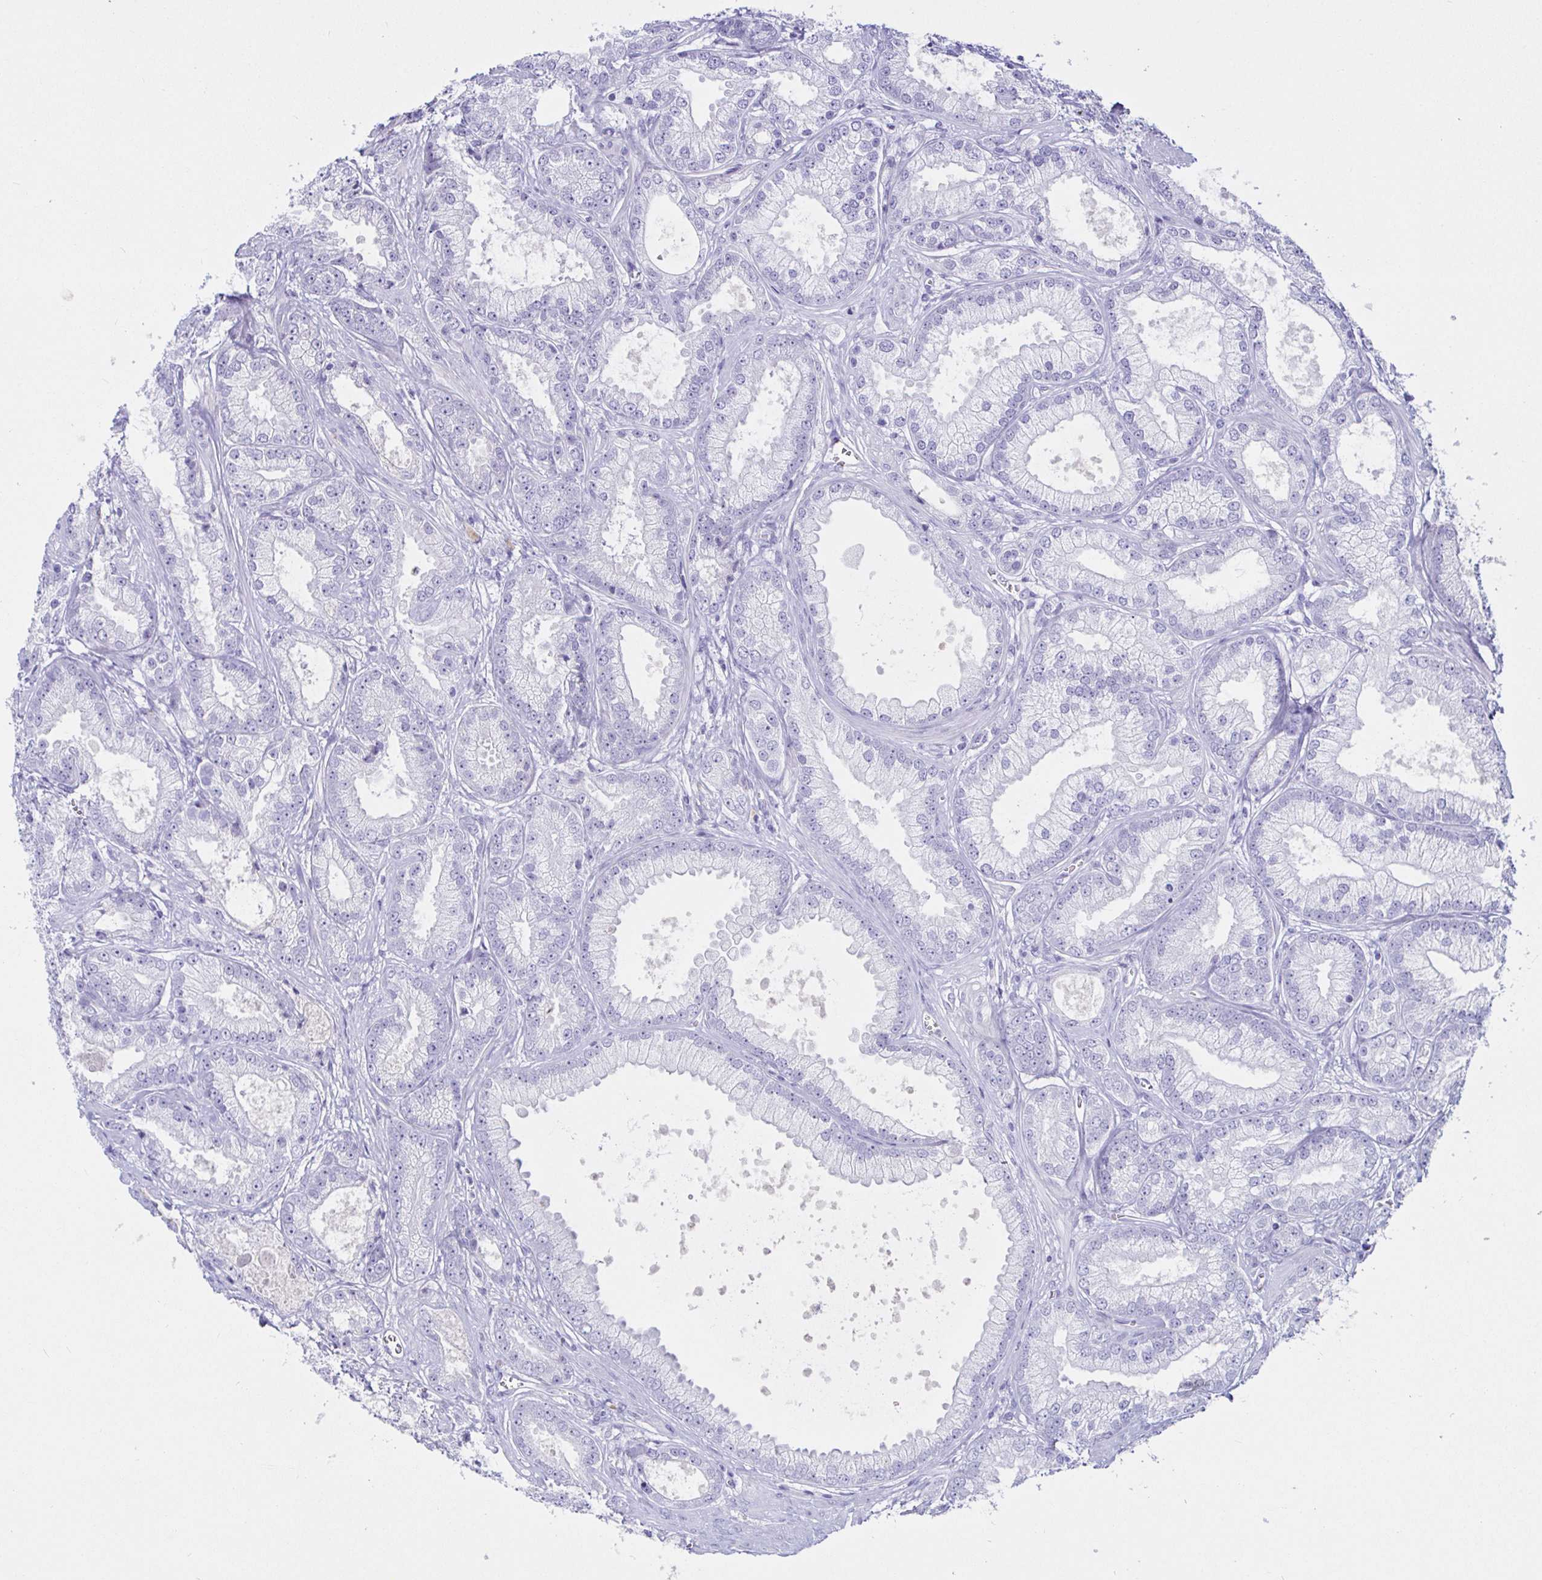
{"staining": {"intensity": "negative", "quantity": "none", "location": "none"}, "tissue": "prostate cancer", "cell_type": "Tumor cells", "image_type": "cancer", "snomed": [{"axis": "morphology", "description": "Adenocarcinoma, High grade"}, {"axis": "topography", "description": "Prostate"}], "caption": "A high-resolution image shows IHC staining of prostate cancer, which exhibits no significant staining in tumor cells.", "gene": "SAA4", "patient": {"sex": "male", "age": 67}}